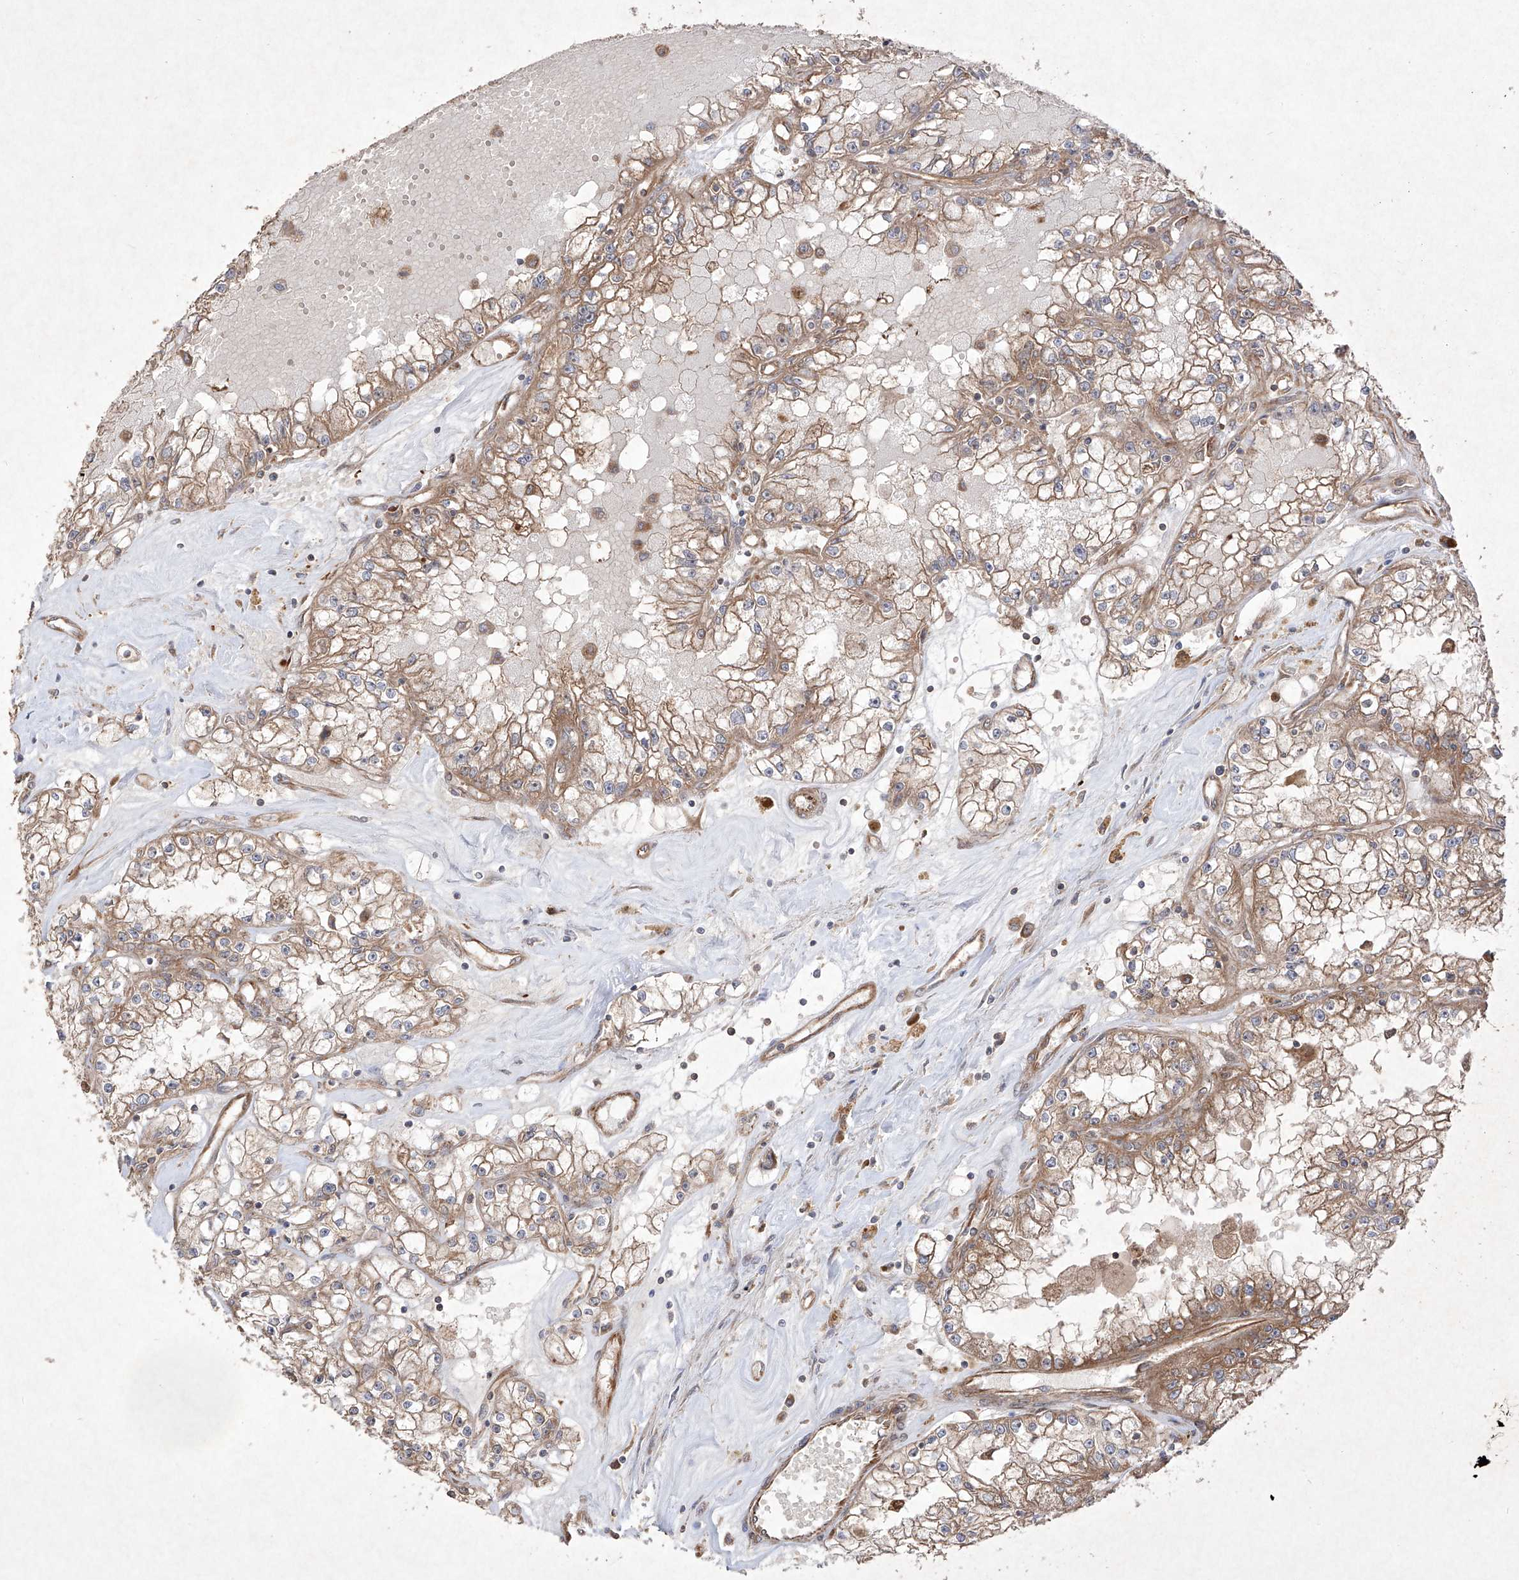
{"staining": {"intensity": "moderate", "quantity": ">75%", "location": "cytoplasmic/membranous"}, "tissue": "renal cancer", "cell_type": "Tumor cells", "image_type": "cancer", "snomed": [{"axis": "morphology", "description": "Adenocarcinoma, NOS"}, {"axis": "topography", "description": "Kidney"}], "caption": "Renal cancer (adenocarcinoma) tissue displays moderate cytoplasmic/membranous staining in approximately >75% of tumor cells, visualized by immunohistochemistry. The staining is performed using DAB (3,3'-diaminobenzidine) brown chromogen to label protein expression. The nuclei are counter-stained blue using hematoxylin.", "gene": "YKT6", "patient": {"sex": "male", "age": 56}}